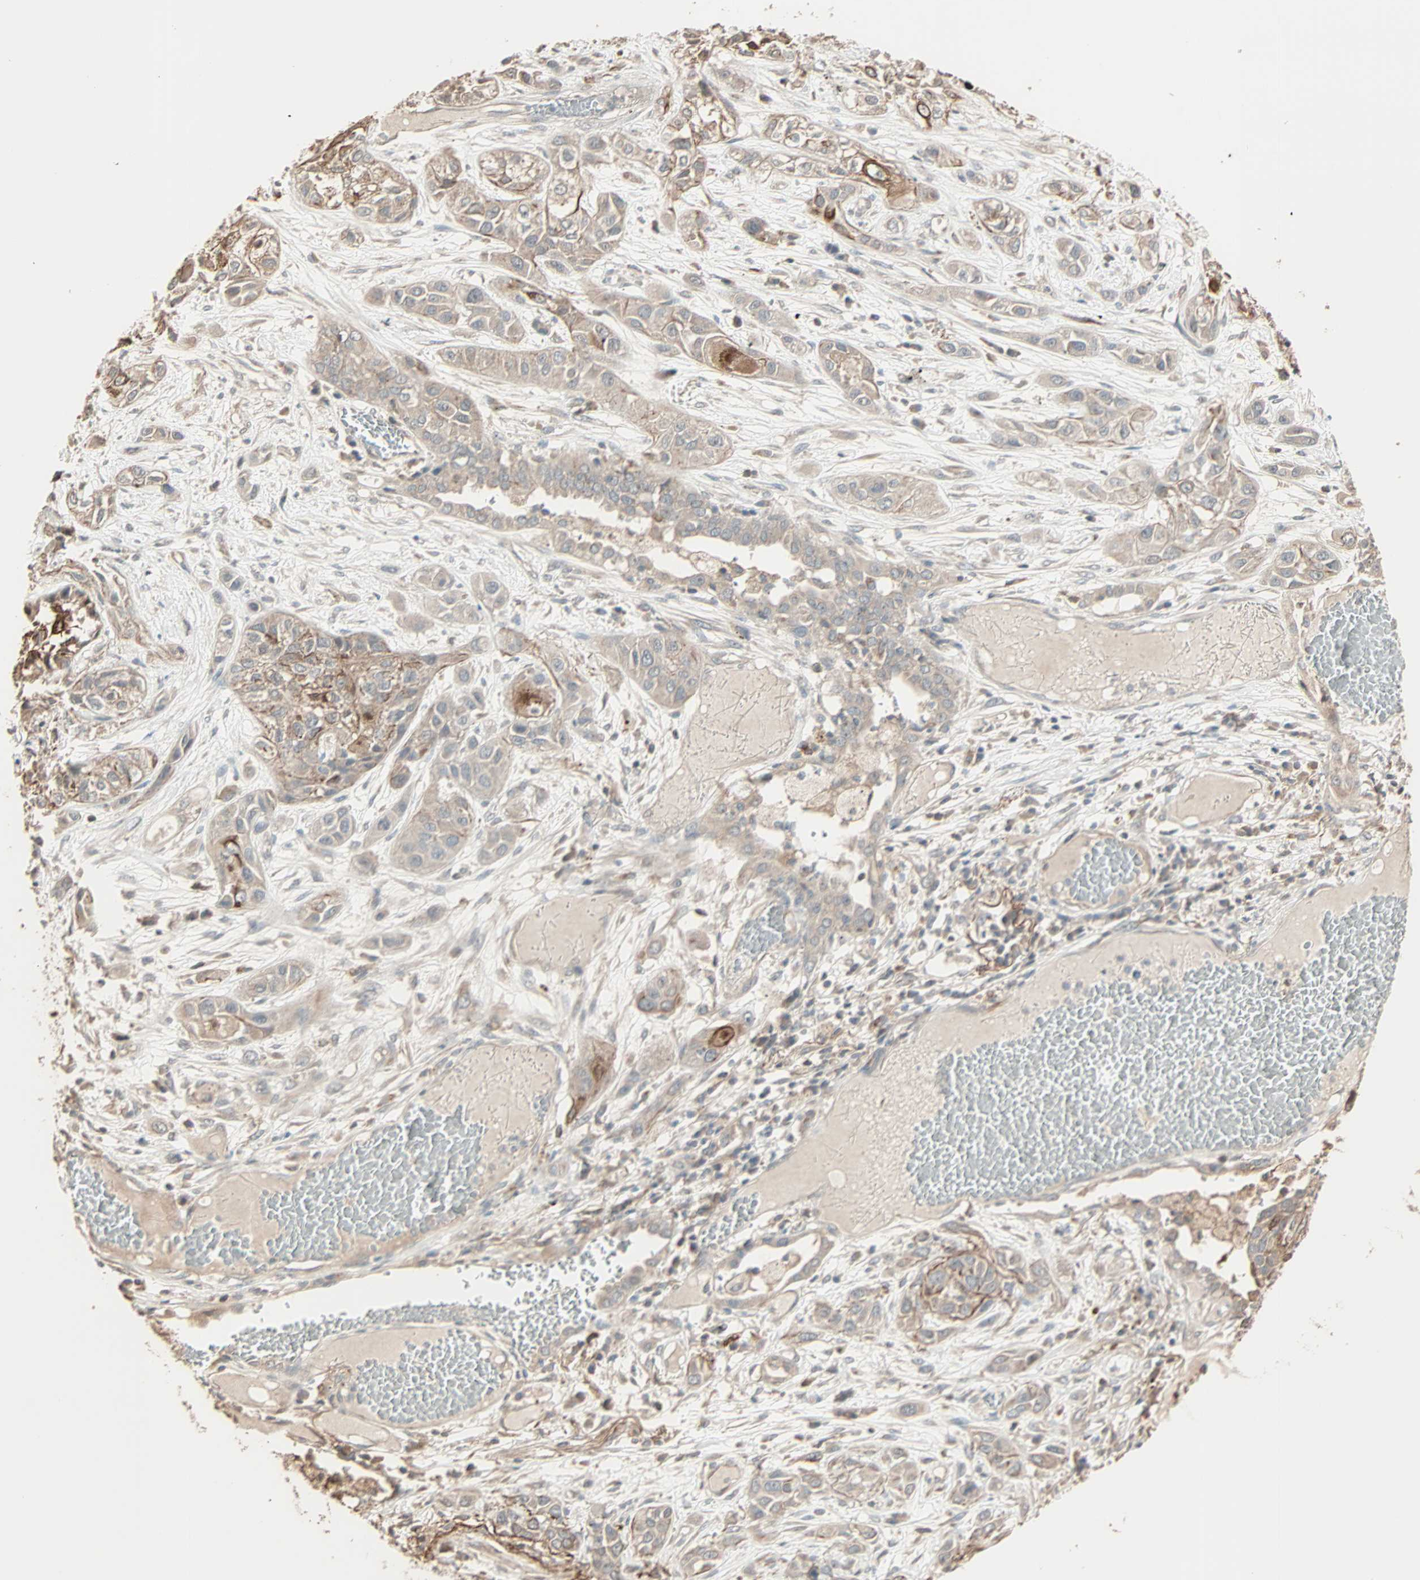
{"staining": {"intensity": "moderate", "quantity": ">75%", "location": "cytoplasmic/membranous"}, "tissue": "lung cancer", "cell_type": "Tumor cells", "image_type": "cancer", "snomed": [{"axis": "morphology", "description": "Squamous cell carcinoma, NOS"}, {"axis": "topography", "description": "Lung"}], "caption": "IHC staining of lung cancer (squamous cell carcinoma), which reveals medium levels of moderate cytoplasmic/membranous staining in approximately >75% of tumor cells indicating moderate cytoplasmic/membranous protein positivity. The staining was performed using DAB (brown) for protein detection and nuclei were counterstained in hematoxylin (blue).", "gene": "CALCRL", "patient": {"sex": "male", "age": 71}}